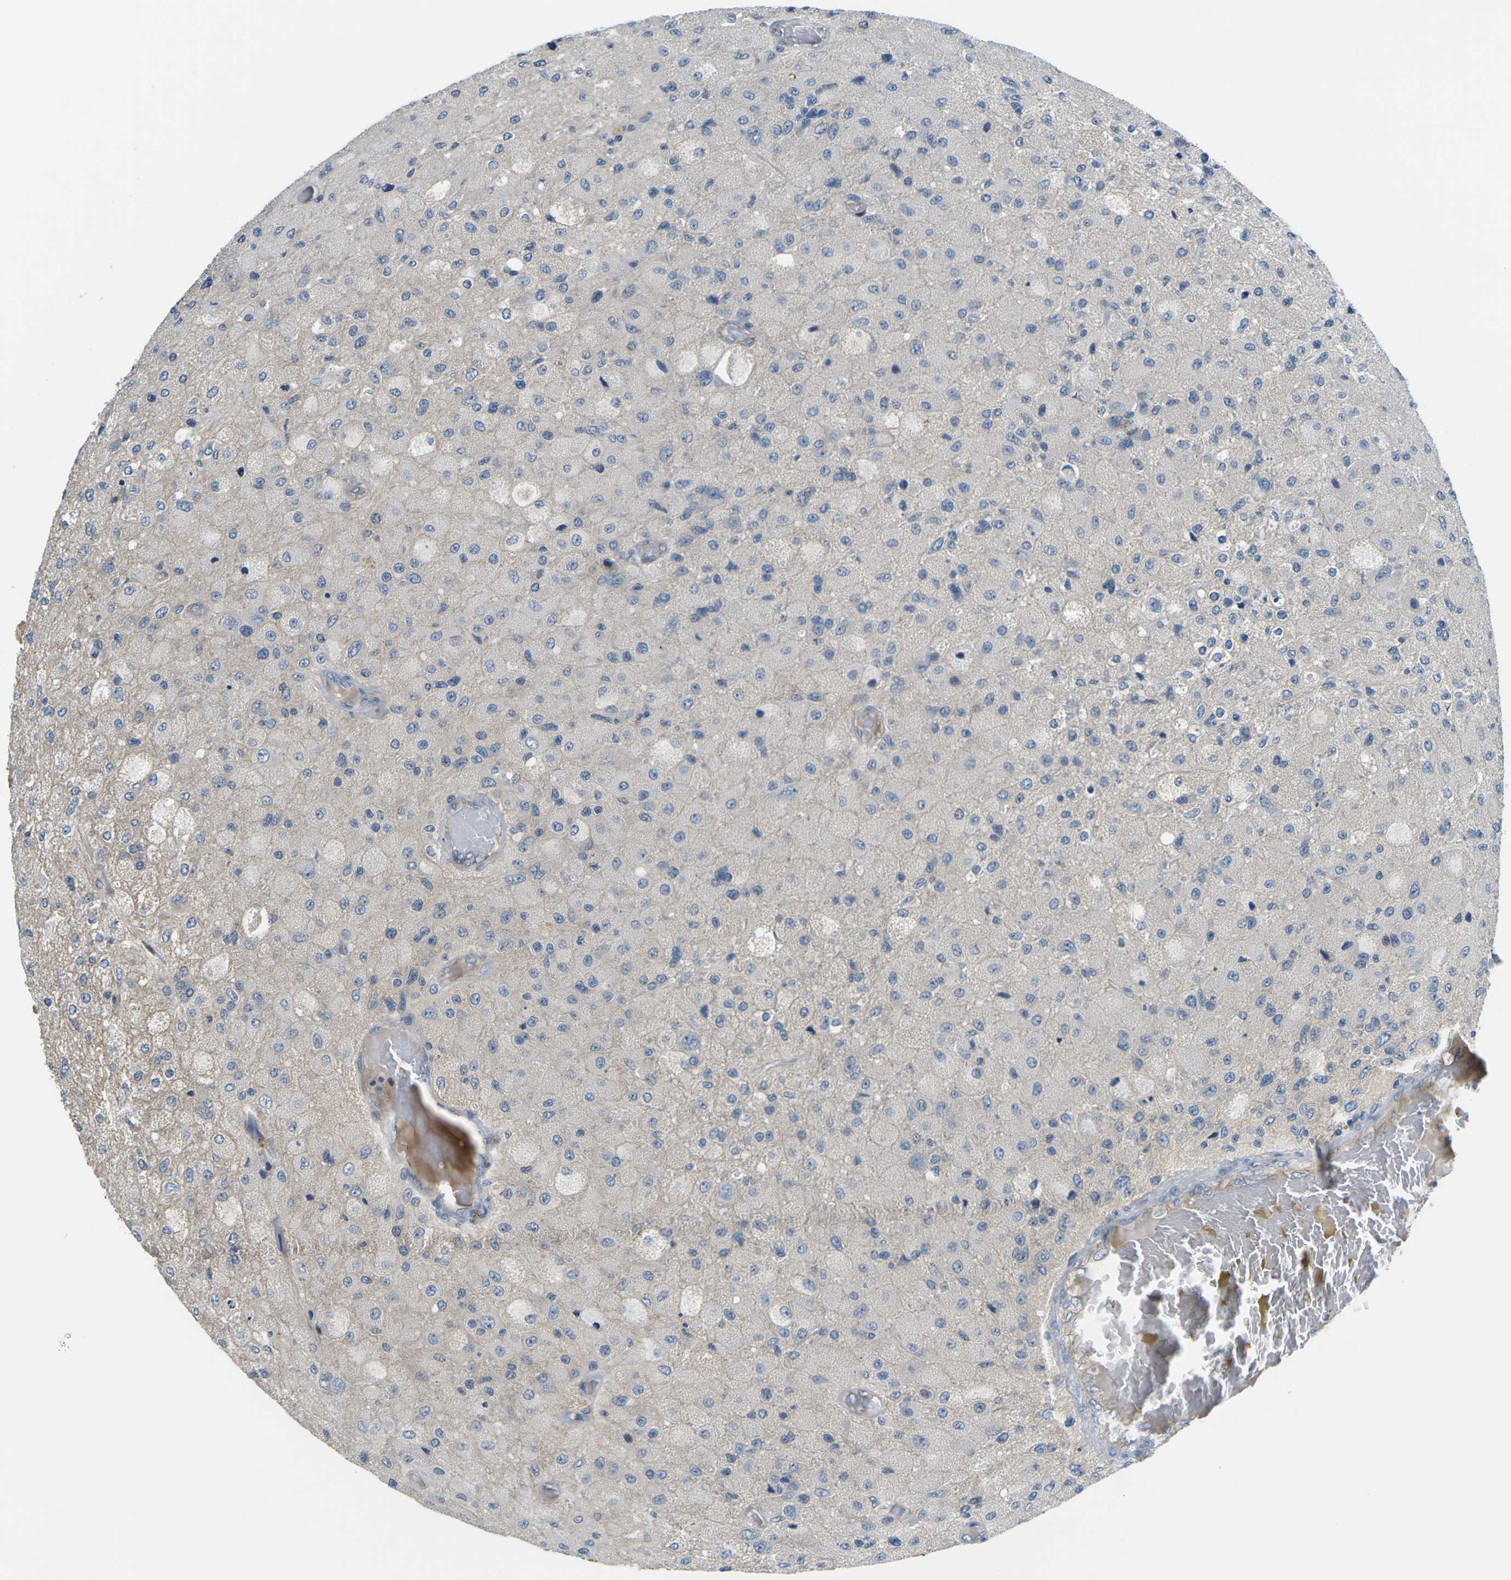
{"staining": {"intensity": "negative", "quantity": "none", "location": "none"}, "tissue": "glioma", "cell_type": "Tumor cells", "image_type": "cancer", "snomed": [{"axis": "morphology", "description": "Normal tissue, NOS"}, {"axis": "morphology", "description": "Glioma, malignant, High grade"}, {"axis": "topography", "description": "Cerebral cortex"}], "caption": "This is an immunohistochemistry micrograph of malignant glioma (high-grade). There is no staining in tumor cells.", "gene": "SLC13A3", "patient": {"sex": "male", "age": 77}}